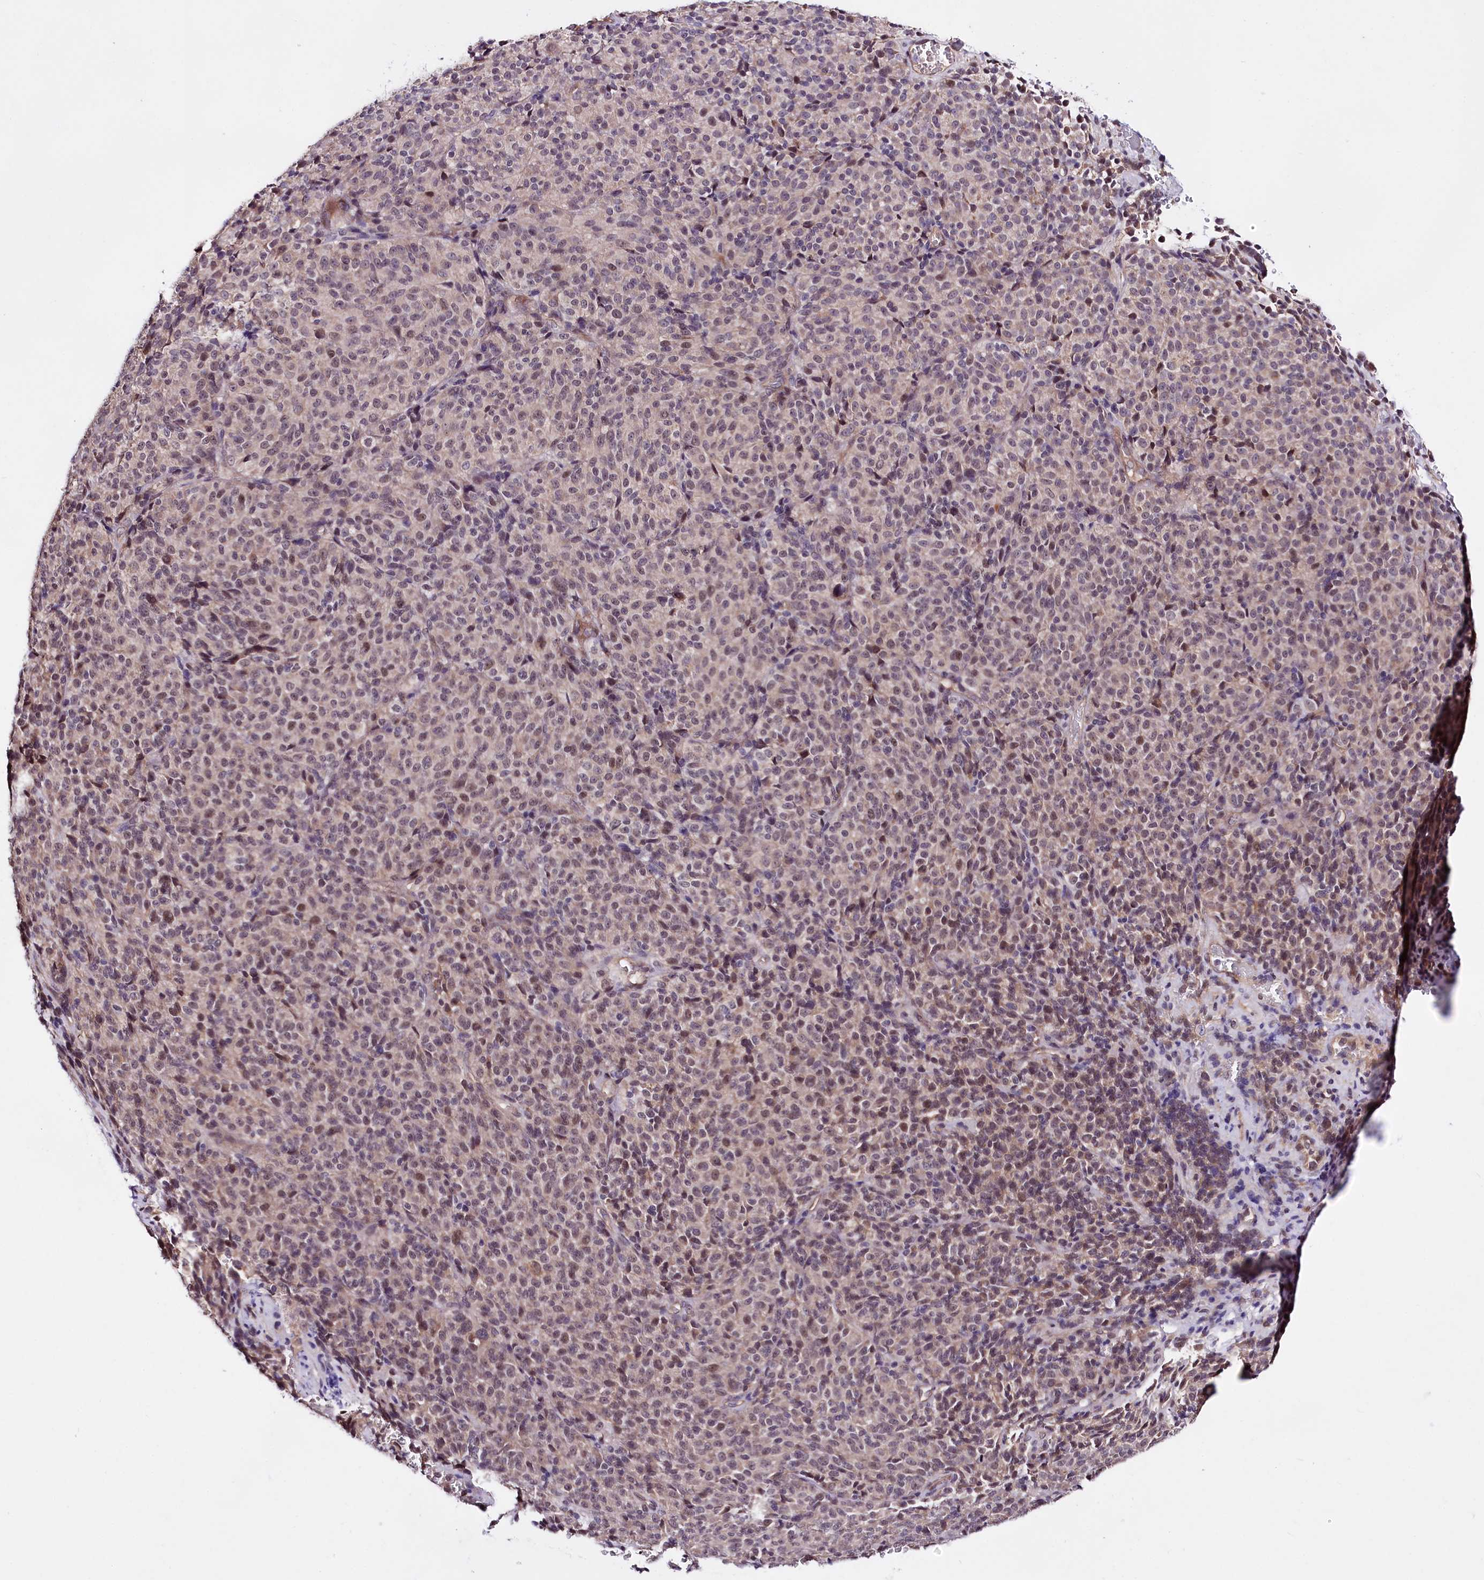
{"staining": {"intensity": "moderate", "quantity": "<25%", "location": "nuclear"}, "tissue": "melanoma", "cell_type": "Tumor cells", "image_type": "cancer", "snomed": [{"axis": "morphology", "description": "Malignant melanoma, Metastatic site"}, {"axis": "topography", "description": "Brain"}], "caption": "This micrograph exhibits immunohistochemistry staining of melanoma, with low moderate nuclear positivity in about <25% of tumor cells.", "gene": "TAFAZZIN", "patient": {"sex": "female", "age": 56}}